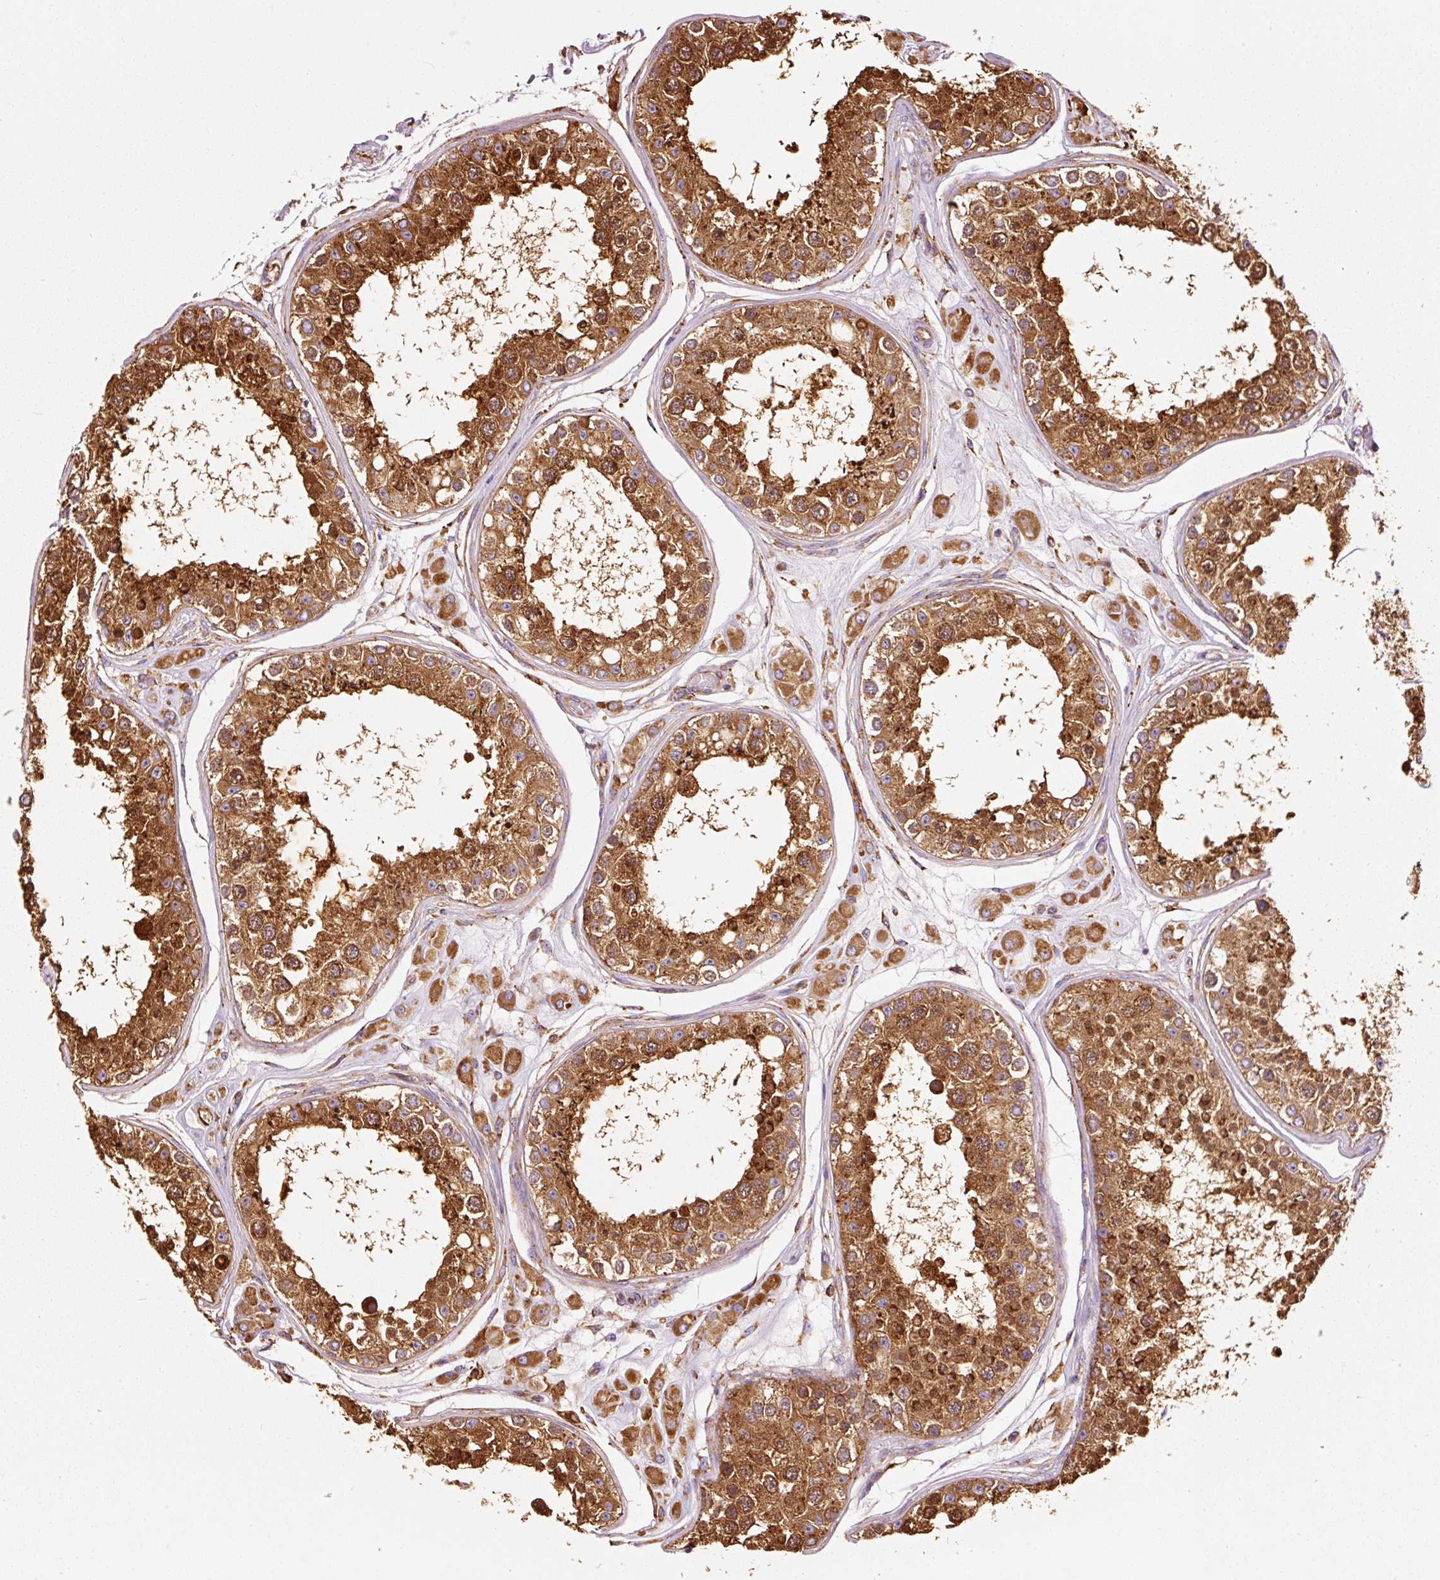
{"staining": {"intensity": "strong", "quantity": ">75%", "location": "cytoplasmic/membranous,nuclear"}, "tissue": "testis", "cell_type": "Cells in seminiferous ducts", "image_type": "normal", "snomed": [{"axis": "morphology", "description": "Normal tissue, NOS"}, {"axis": "topography", "description": "Testis"}], "caption": "This photomicrograph displays immunohistochemistry (IHC) staining of benign testis, with high strong cytoplasmic/membranous,nuclear positivity in approximately >75% of cells in seminiferous ducts.", "gene": "ENSG00000256500", "patient": {"sex": "male", "age": 25}}